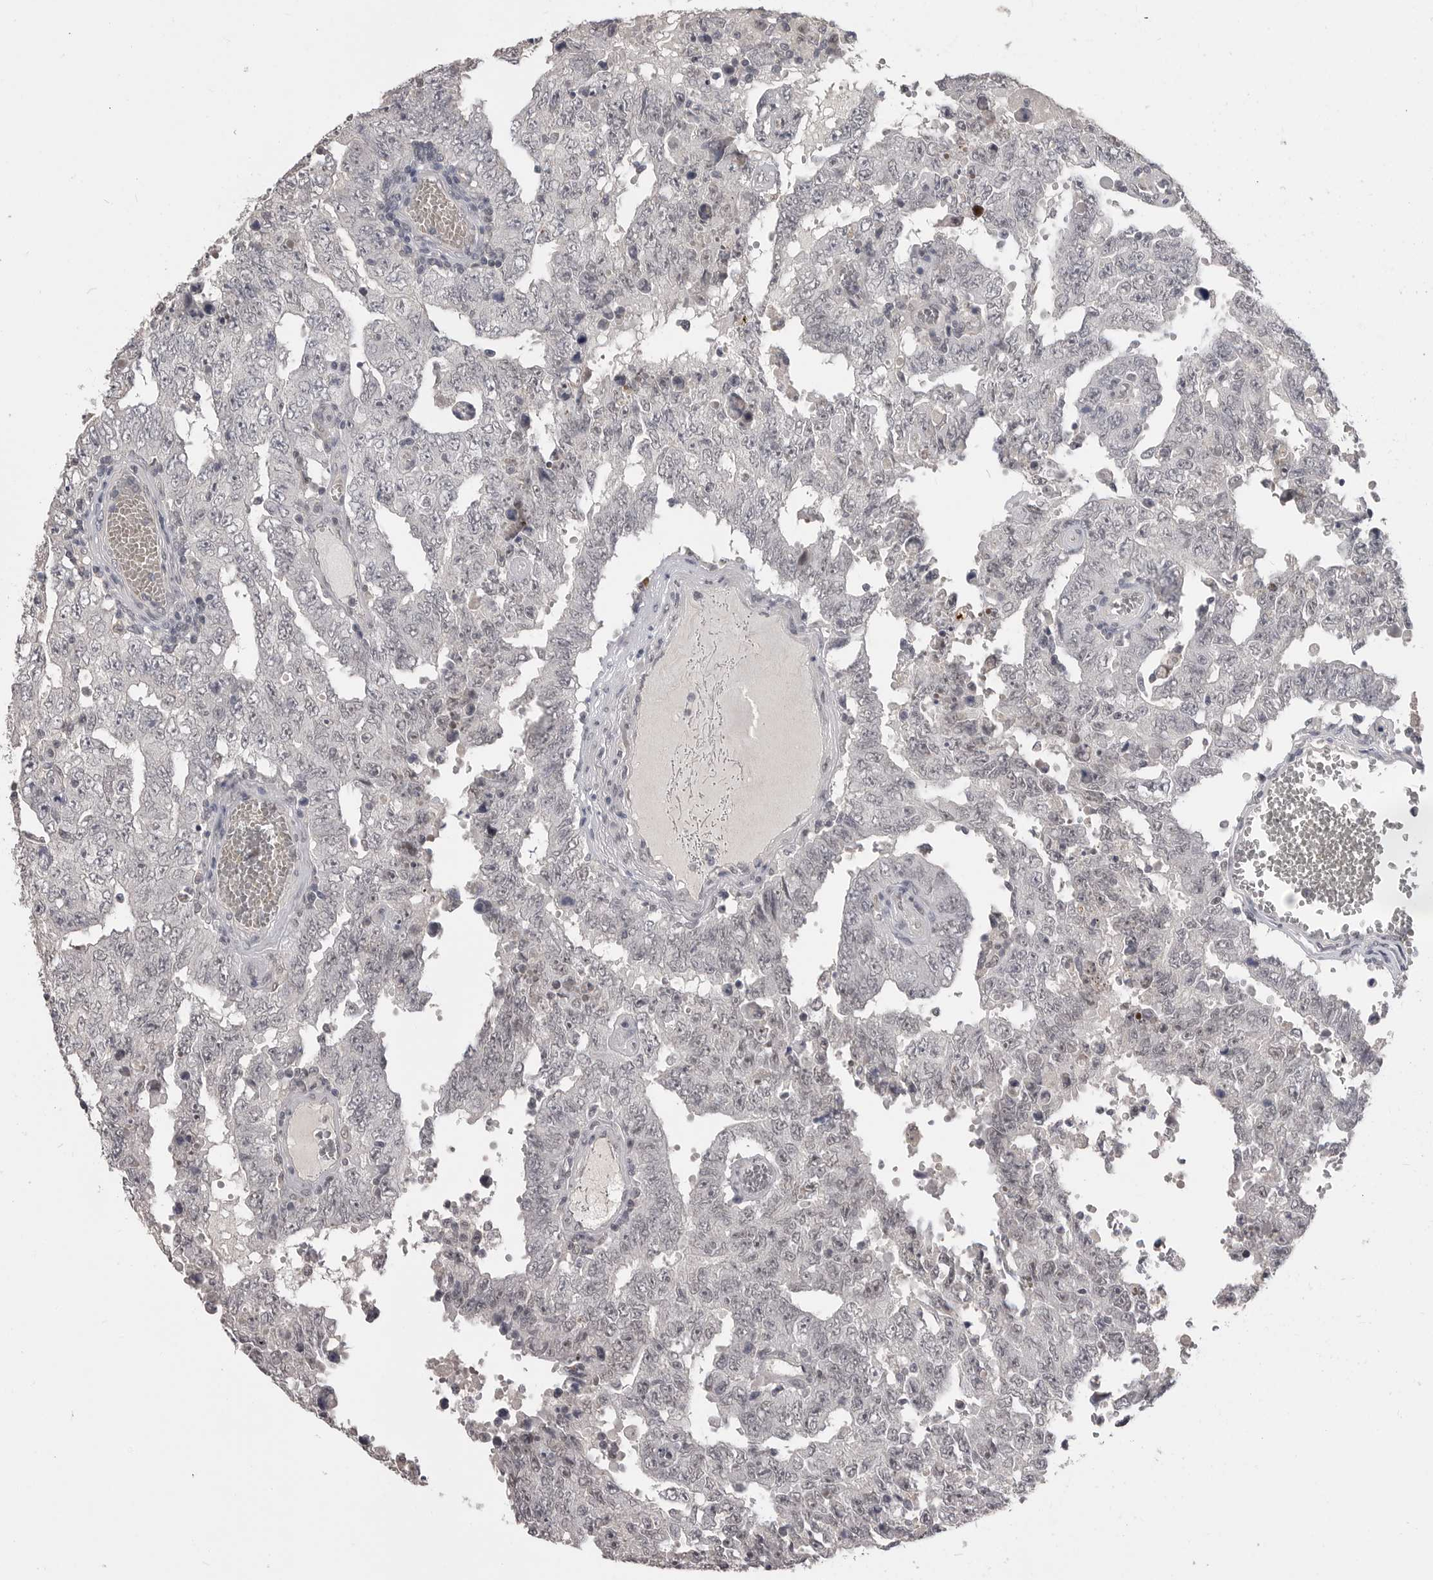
{"staining": {"intensity": "negative", "quantity": "none", "location": "none"}, "tissue": "testis cancer", "cell_type": "Tumor cells", "image_type": "cancer", "snomed": [{"axis": "morphology", "description": "Carcinoma, Embryonal, NOS"}, {"axis": "topography", "description": "Testis"}], "caption": "High magnification brightfield microscopy of testis cancer (embryonal carcinoma) stained with DAB (3,3'-diaminobenzidine) (brown) and counterstained with hematoxylin (blue): tumor cells show no significant expression.", "gene": "PLEKHF1", "patient": {"sex": "male", "age": 26}}